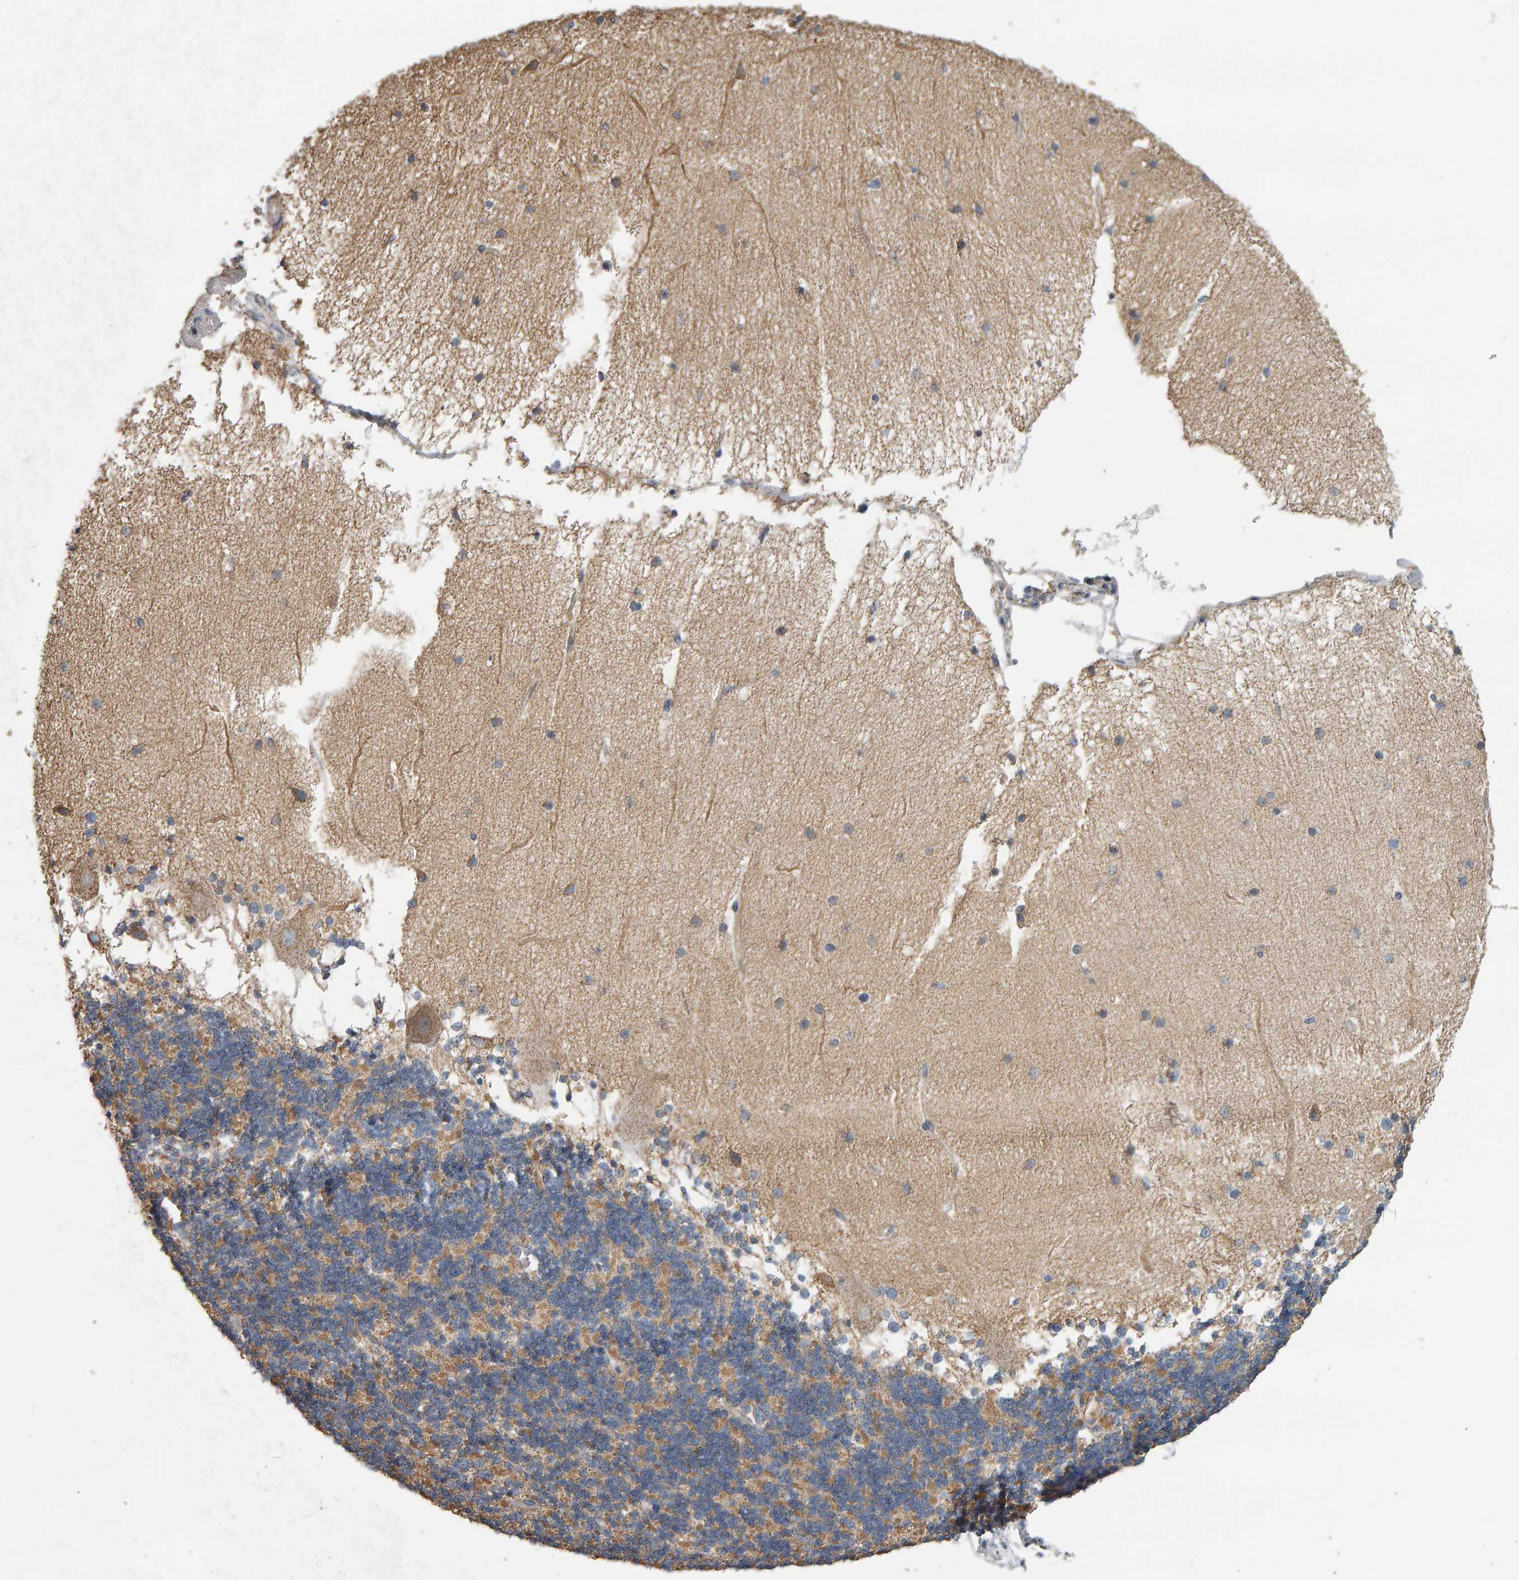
{"staining": {"intensity": "moderate", "quantity": "25%-75%", "location": "cytoplasmic/membranous"}, "tissue": "cerebellum", "cell_type": "Cells in granular layer", "image_type": "normal", "snomed": [{"axis": "morphology", "description": "Normal tissue, NOS"}, {"axis": "topography", "description": "Cerebellum"}], "caption": "Immunohistochemical staining of benign cerebellum demonstrates 25%-75% levels of moderate cytoplasmic/membranous protein staining in about 25%-75% of cells in granular layer.", "gene": "TOM1L1", "patient": {"sex": "female", "age": 54}}